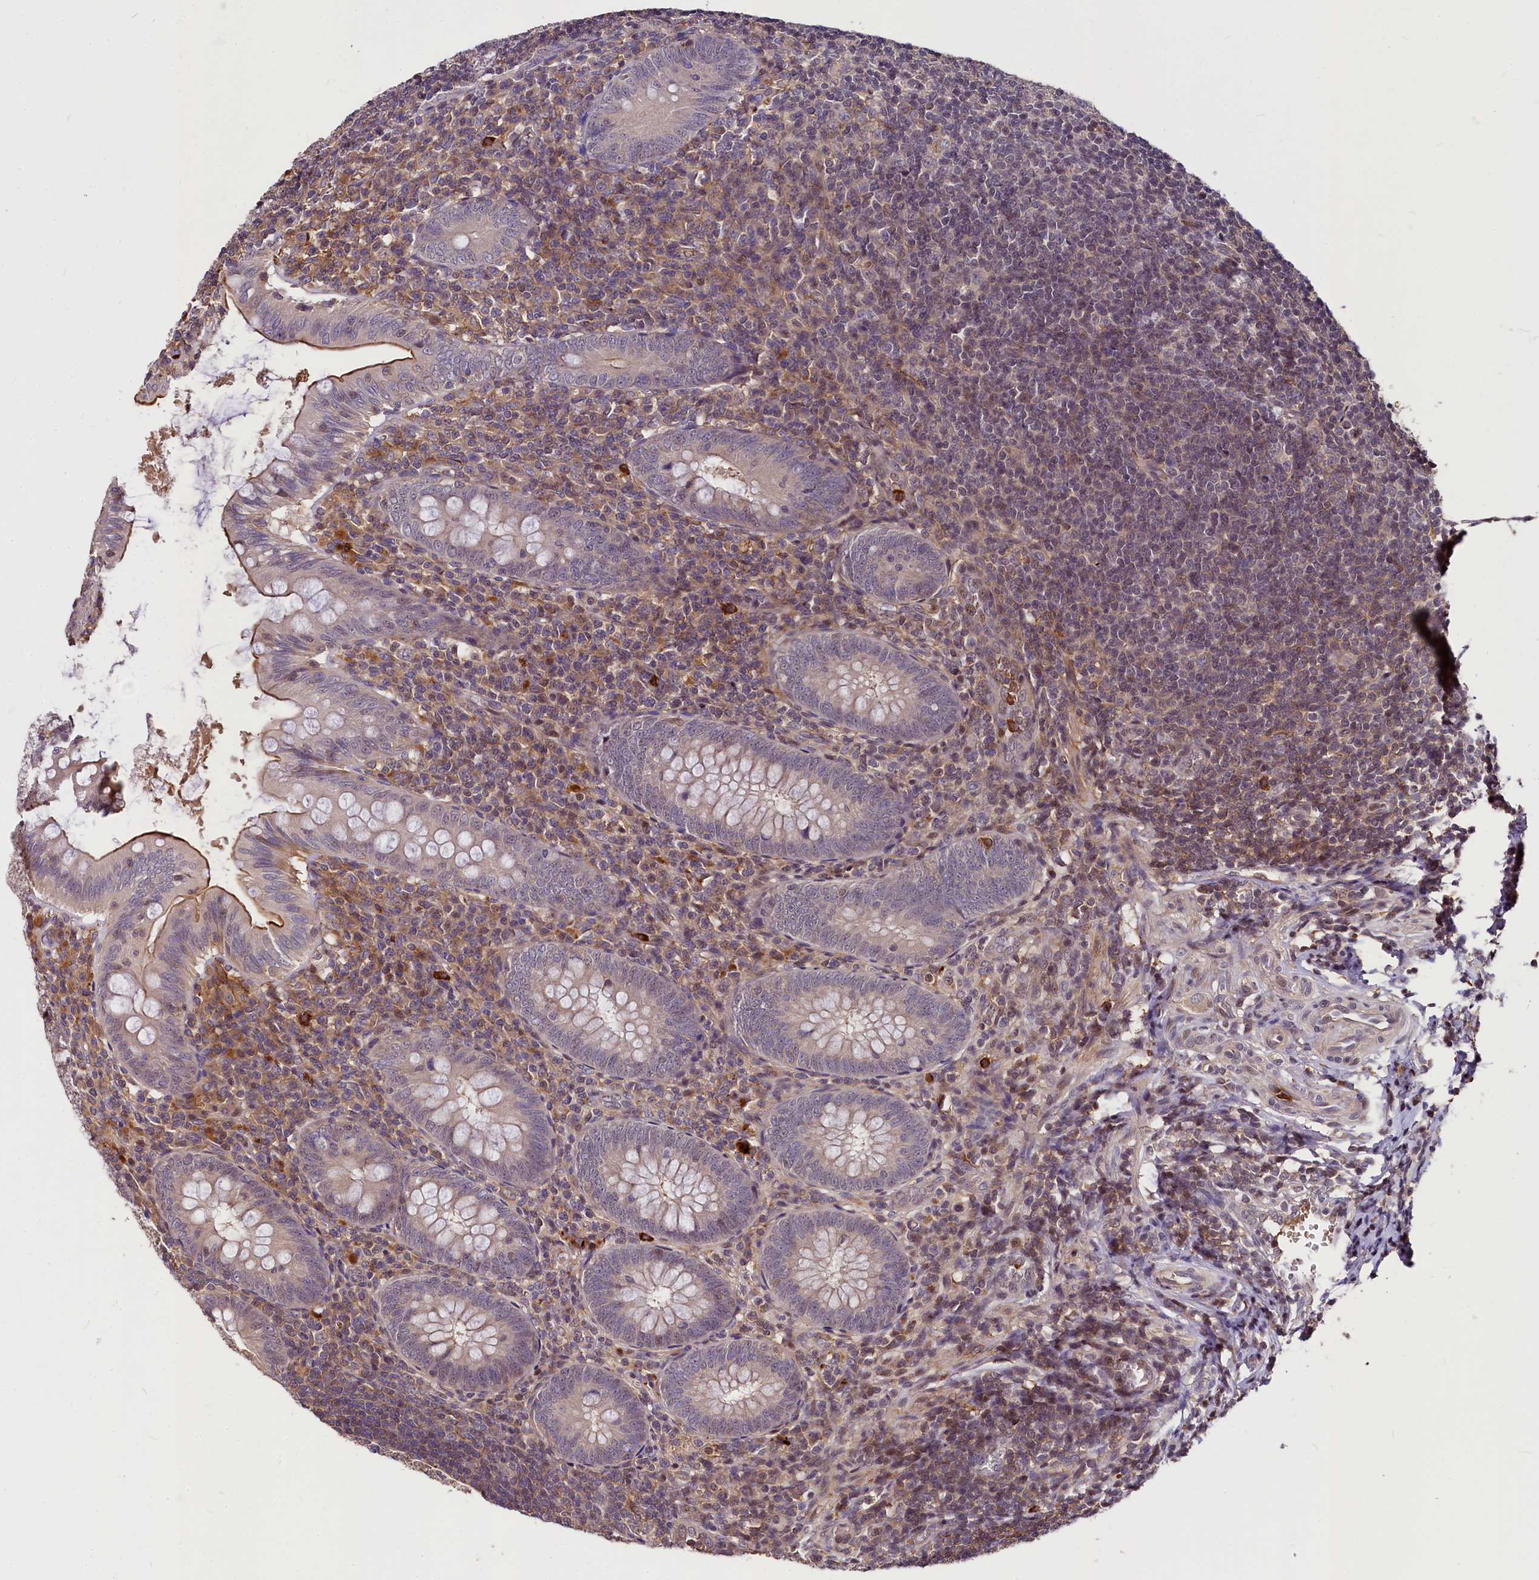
{"staining": {"intensity": "moderate", "quantity": "<25%", "location": "cytoplasmic/membranous"}, "tissue": "appendix", "cell_type": "Glandular cells", "image_type": "normal", "snomed": [{"axis": "morphology", "description": "Normal tissue, NOS"}, {"axis": "topography", "description": "Appendix"}], "caption": "A photomicrograph of human appendix stained for a protein reveals moderate cytoplasmic/membranous brown staining in glandular cells. Using DAB (3,3'-diaminobenzidine) (brown) and hematoxylin (blue) stains, captured at high magnification using brightfield microscopy.", "gene": "ATG101", "patient": {"sex": "male", "age": 14}}